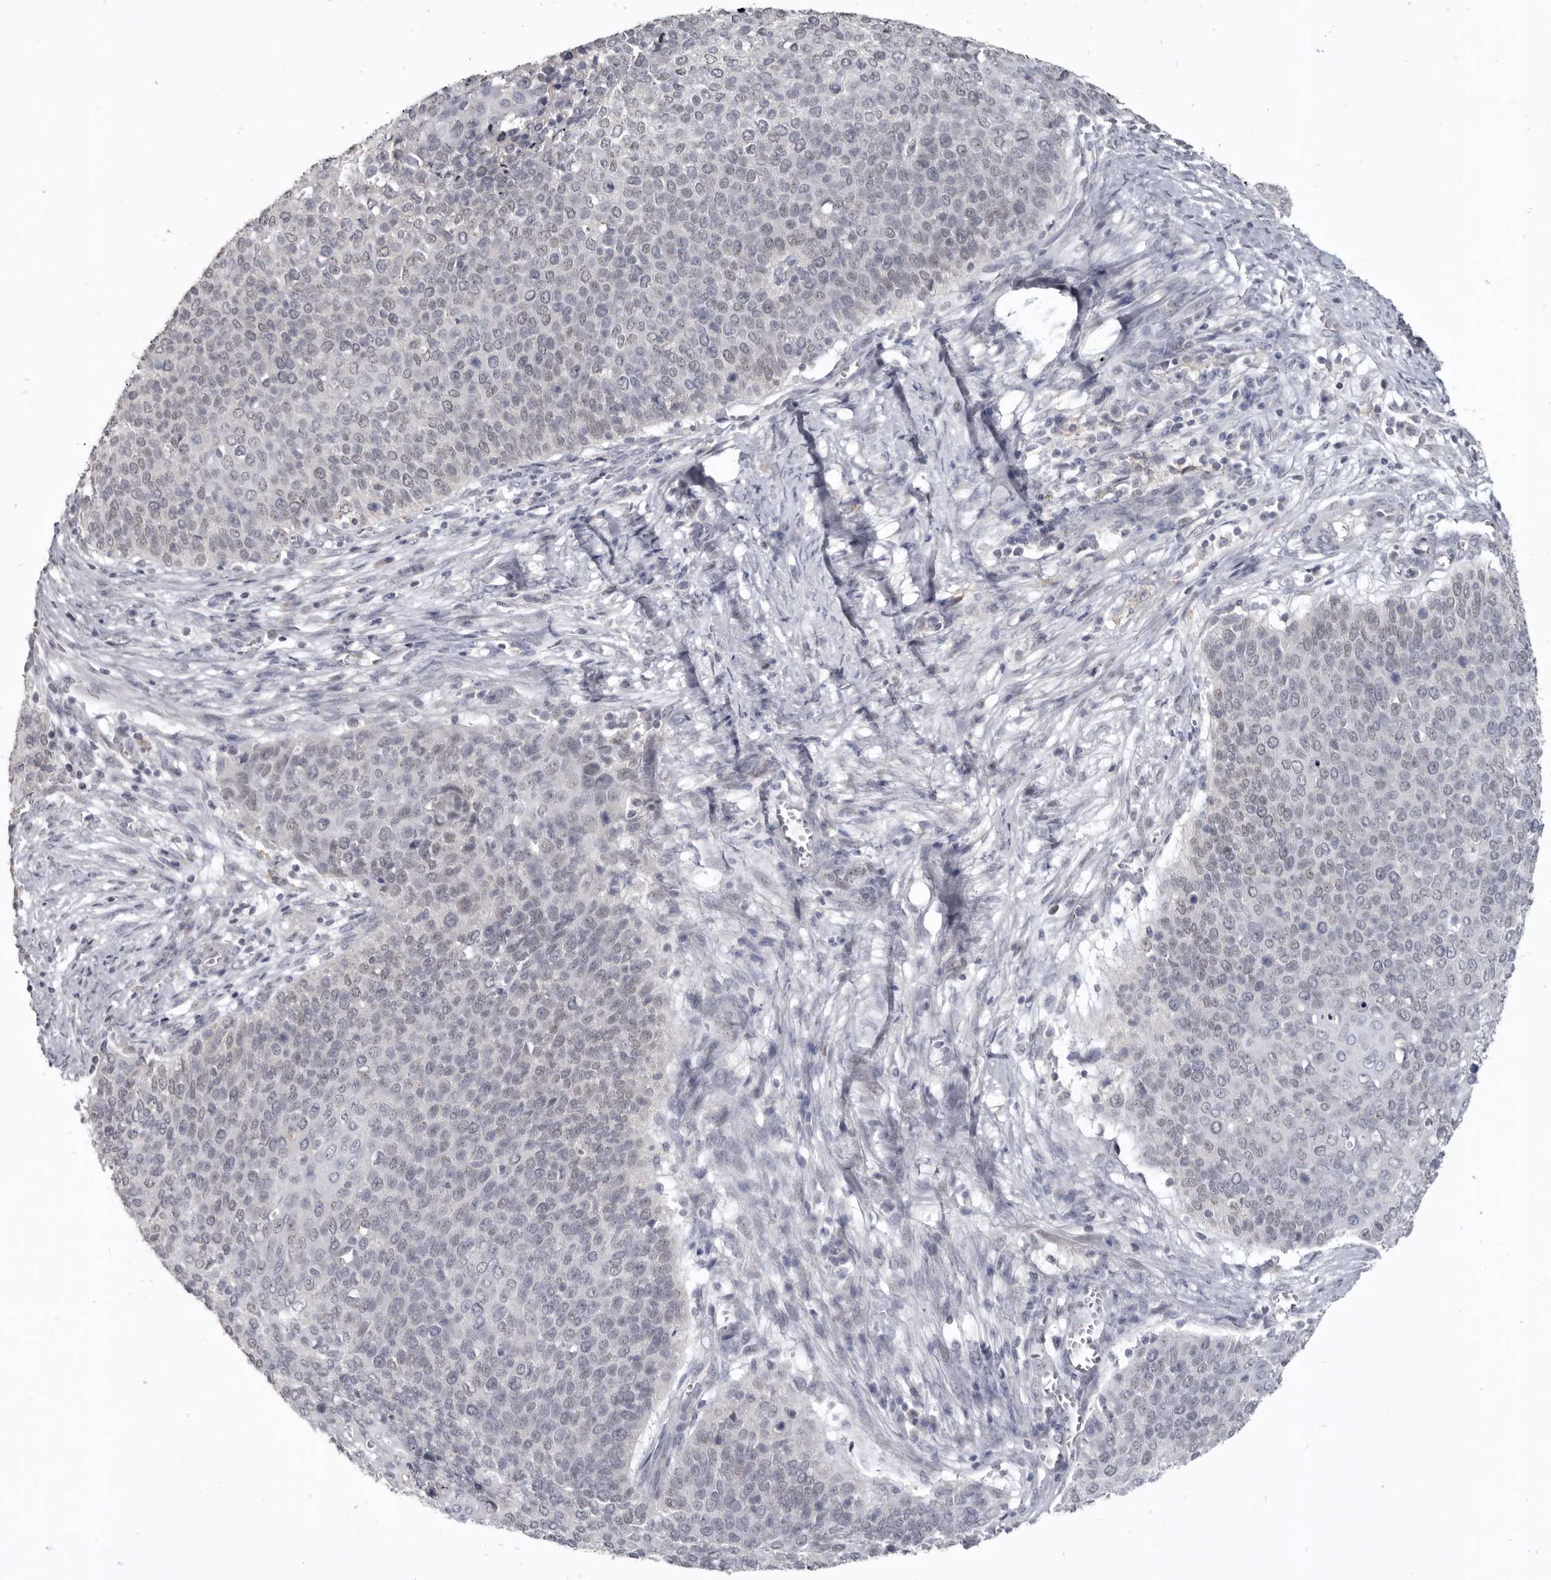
{"staining": {"intensity": "negative", "quantity": "none", "location": "none"}, "tissue": "cervical cancer", "cell_type": "Tumor cells", "image_type": "cancer", "snomed": [{"axis": "morphology", "description": "Squamous cell carcinoma, NOS"}, {"axis": "topography", "description": "Cervix"}], "caption": "Tumor cells show no significant expression in cervical cancer (squamous cell carcinoma). The staining was performed using DAB to visualize the protein expression in brown, while the nuclei were stained in blue with hematoxylin (Magnification: 20x).", "gene": "CGN", "patient": {"sex": "female", "age": 39}}